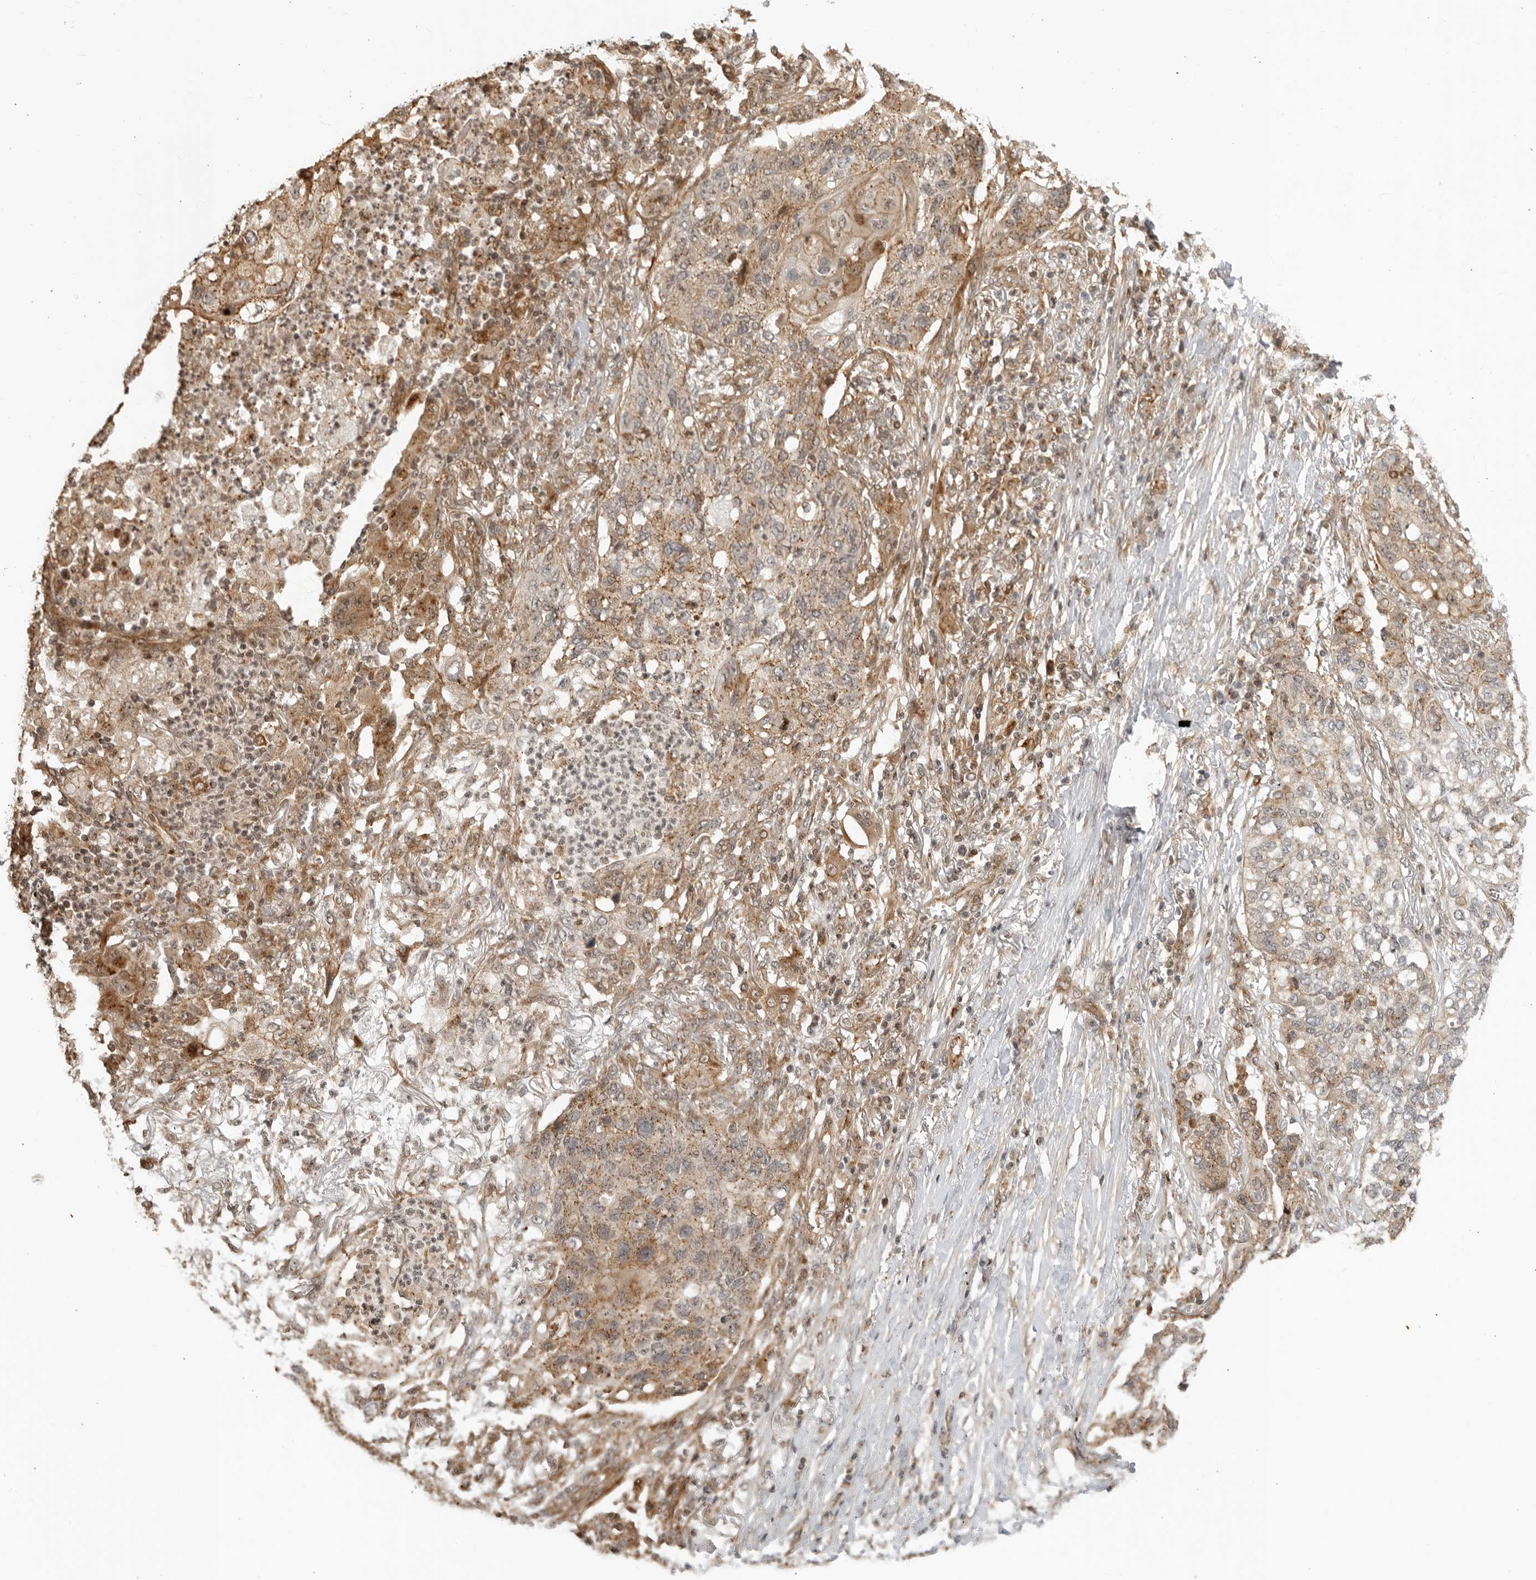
{"staining": {"intensity": "weak", "quantity": ">75%", "location": "cytoplasmic/membranous"}, "tissue": "lung cancer", "cell_type": "Tumor cells", "image_type": "cancer", "snomed": [{"axis": "morphology", "description": "Squamous cell carcinoma, NOS"}, {"axis": "topography", "description": "Lung"}], "caption": "The photomicrograph shows immunohistochemical staining of lung cancer (squamous cell carcinoma). There is weak cytoplasmic/membranous positivity is seen in about >75% of tumor cells. (brown staining indicates protein expression, while blue staining denotes nuclei).", "gene": "TCF21", "patient": {"sex": "female", "age": 63}}